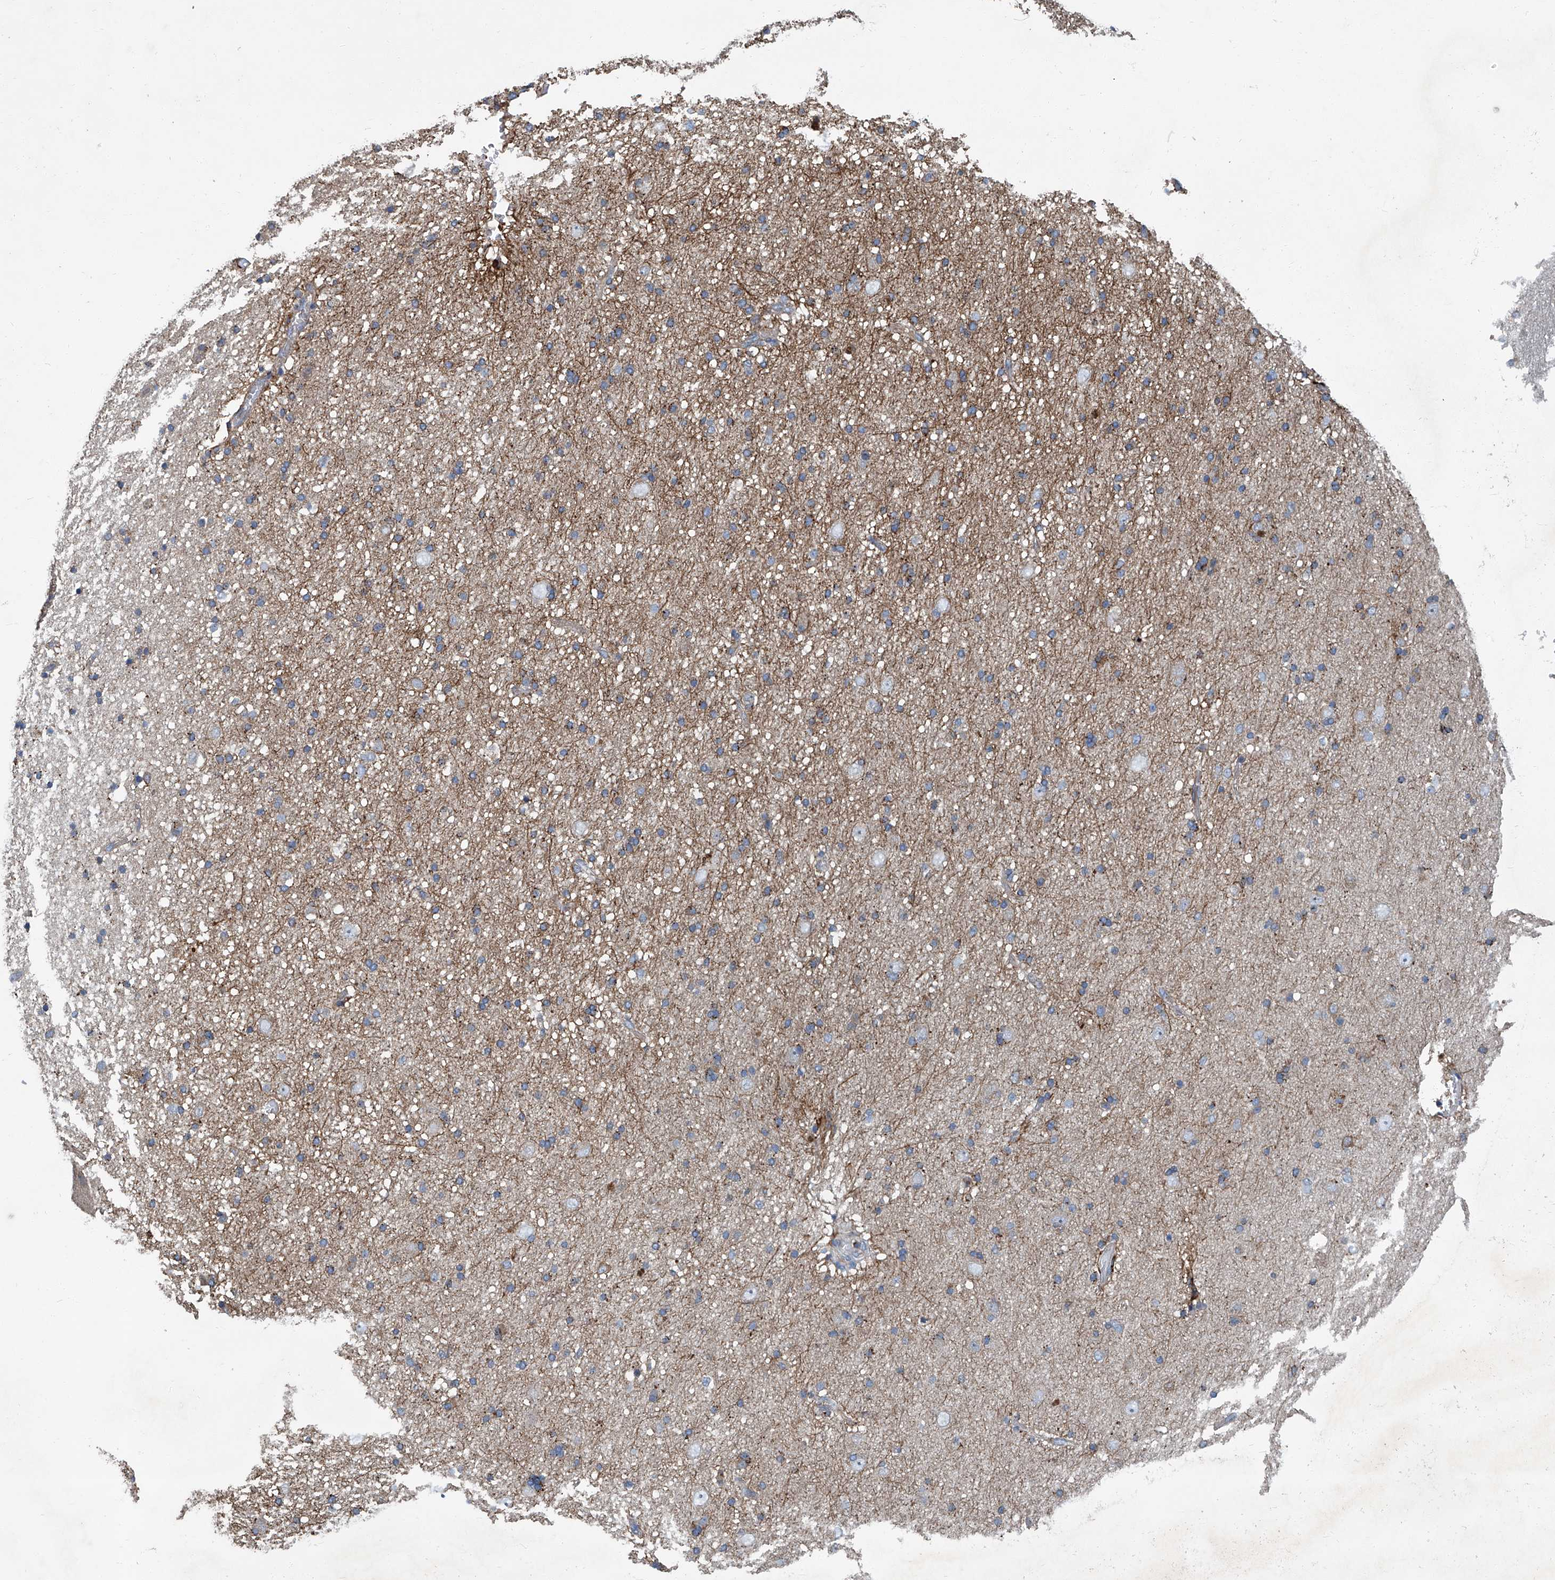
{"staining": {"intensity": "negative", "quantity": "none", "location": "none"}, "tissue": "cerebral cortex", "cell_type": "Endothelial cells", "image_type": "normal", "snomed": [{"axis": "morphology", "description": "Normal tissue, NOS"}, {"axis": "topography", "description": "Cerebral cortex"}], "caption": "Immunohistochemistry of normal human cerebral cortex reveals no staining in endothelial cells. Nuclei are stained in blue.", "gene": "FAM167A", "patient": {"sex": "male", "age": 34}}